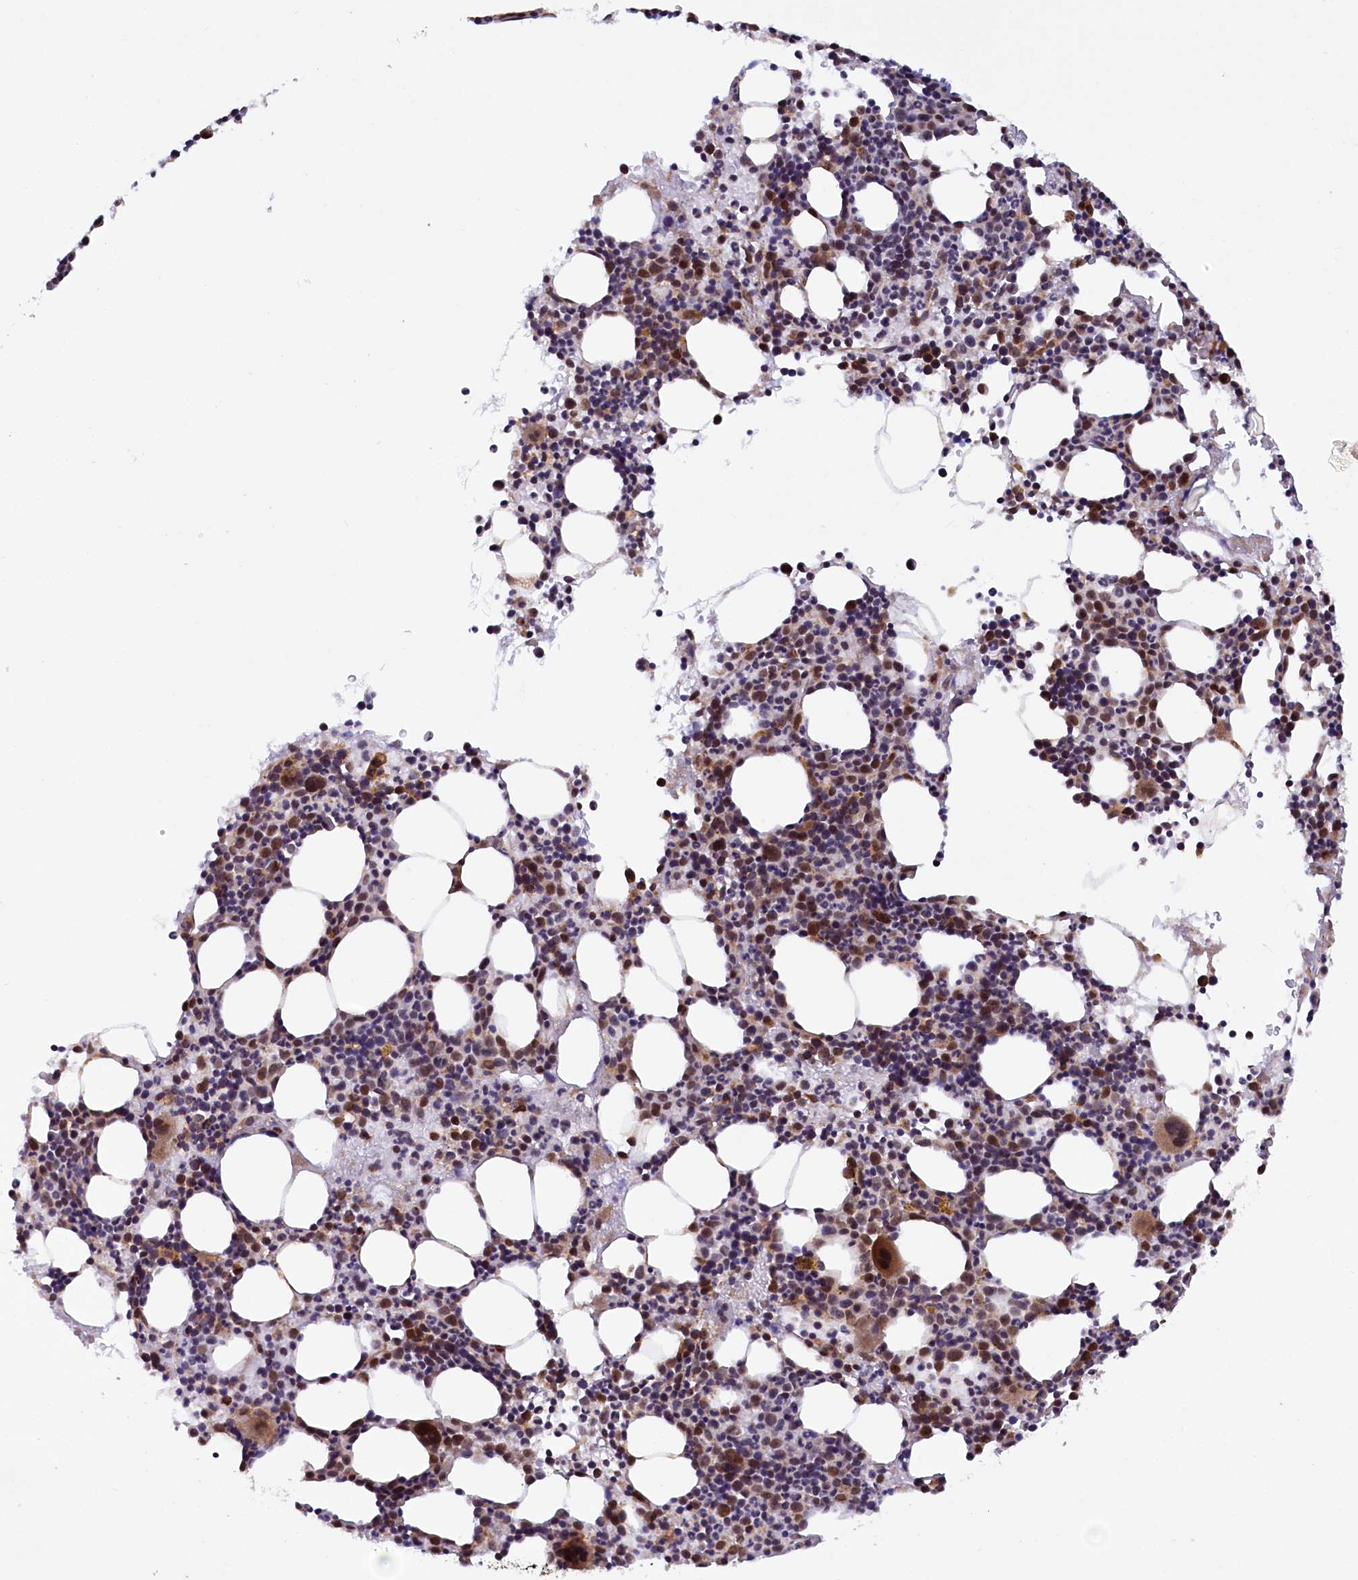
{"staining": {"intensity": "moderate", "quantity": ">75%", "location": "cytoplasmic/membranous"}, "tissue": "bone marrow", "cell_type": "Hematopoietic cells", "image_type": "normal", "snomed": [{"axis": "morphology", "description": "Normal tissue, NOS"}, {"axis": "topography", "description": "Bone marrow"}], "caption": "Brown immunohistochemical staining in benign human bone marrow displays moderate cytoplasmic/membranous expression in approximately >75% of hematopoietic cells.", "gene": "DUS3L", "patient": {"sex": "male", "age": 51}}